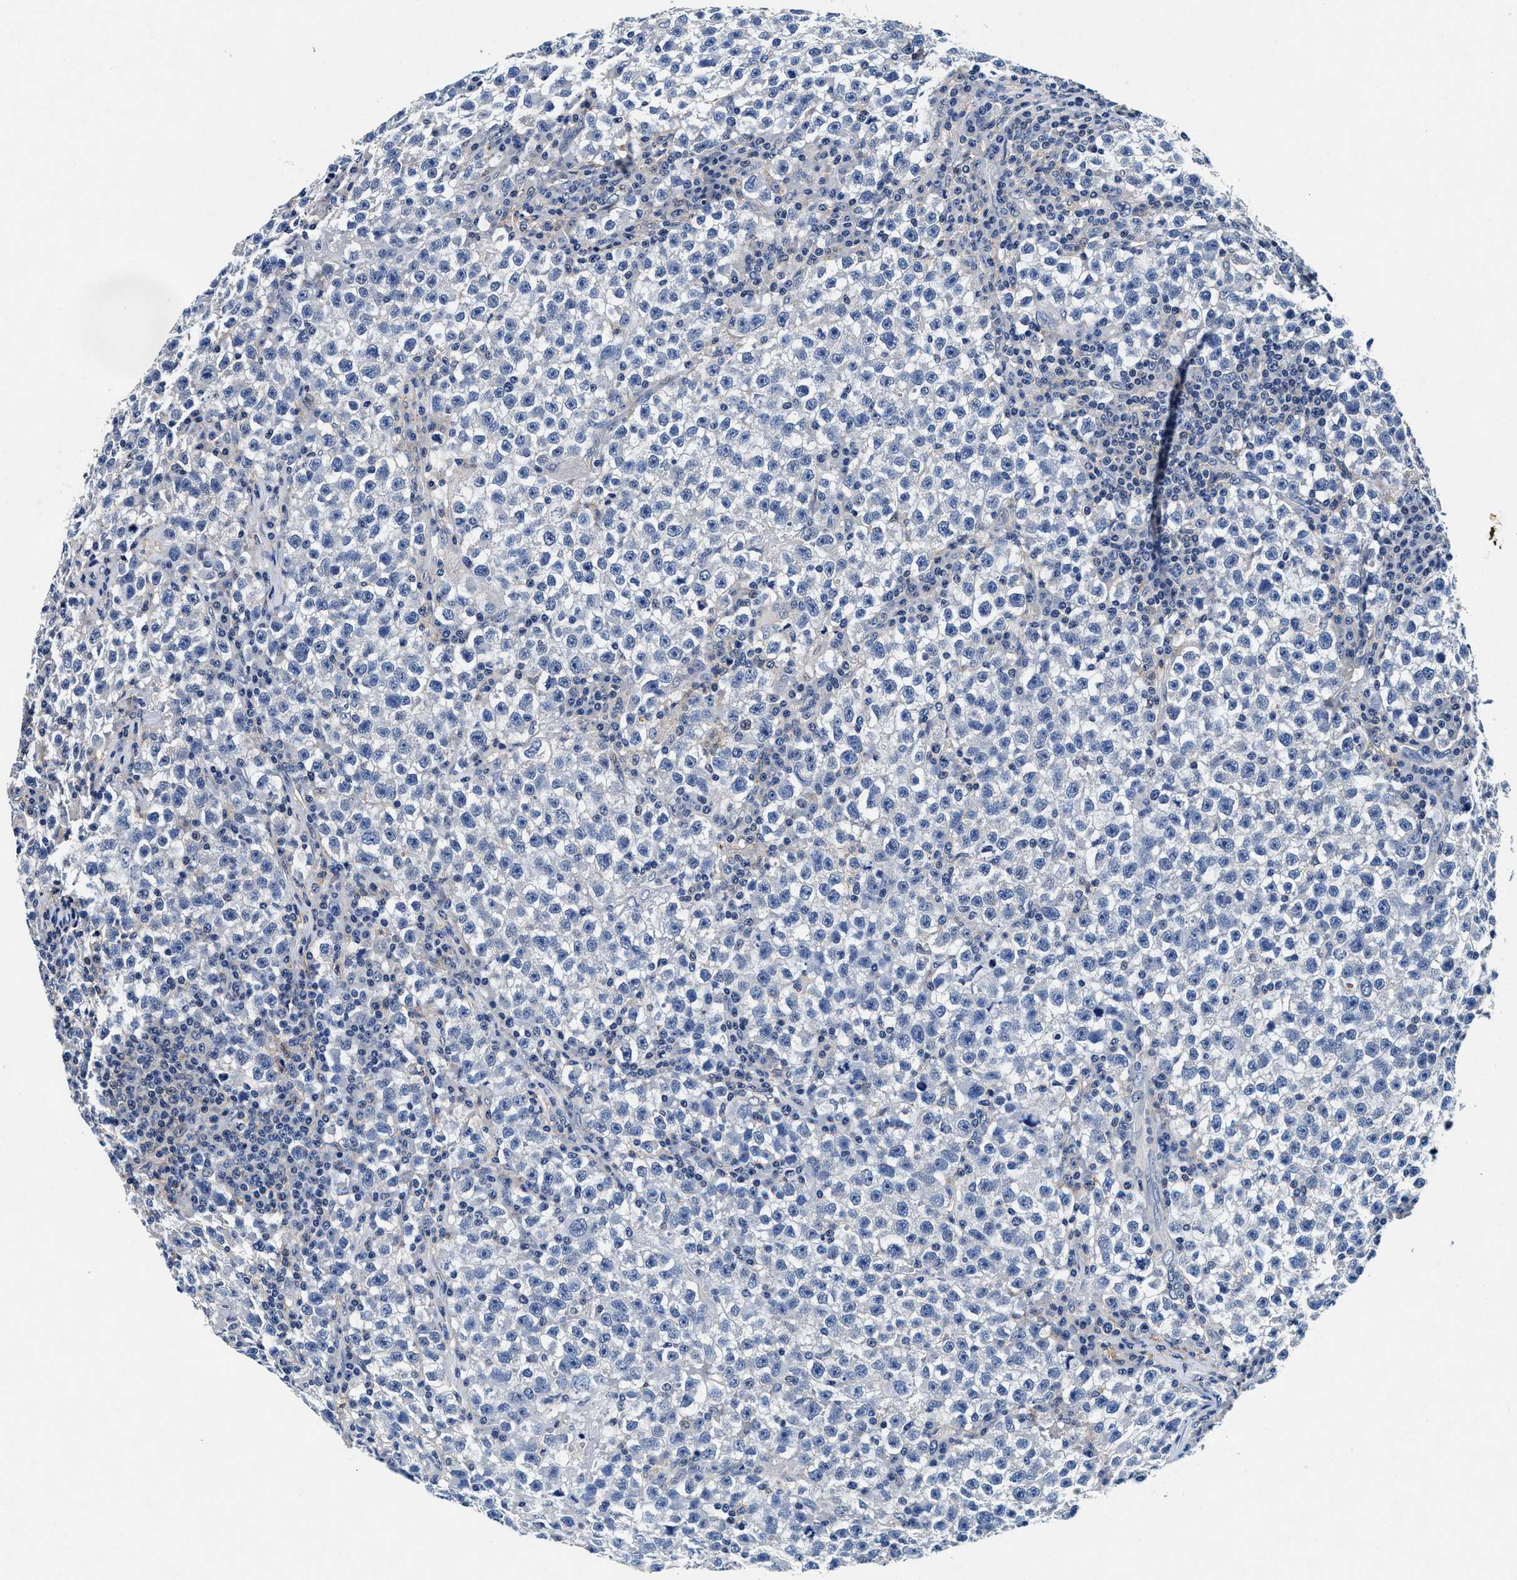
{"staining": {"intensity": "negative", "quantity": "none", "location": "none"}, "tissue": "testis cancer", "cell_type": "Tumor cells", "image_type": "cancer", "snomed": [{"axis": "morphology", "description": "Seminoma, NOS"}, {"axis": "topography", "description": "Testis"}], "caption": "Testis cancer (seminoma) was stained to show a protein in brown. There is no significant staining in tumor cells. Brightfield microscopy of immunohistochemistry (IHC) stained with DAB (3,3'-diaminobenzidine) (brown) and hematoxylin (blue), captured at high magnification.", "gene": "SLC8A1", "patient": {"sex": "male", "age": 22}}